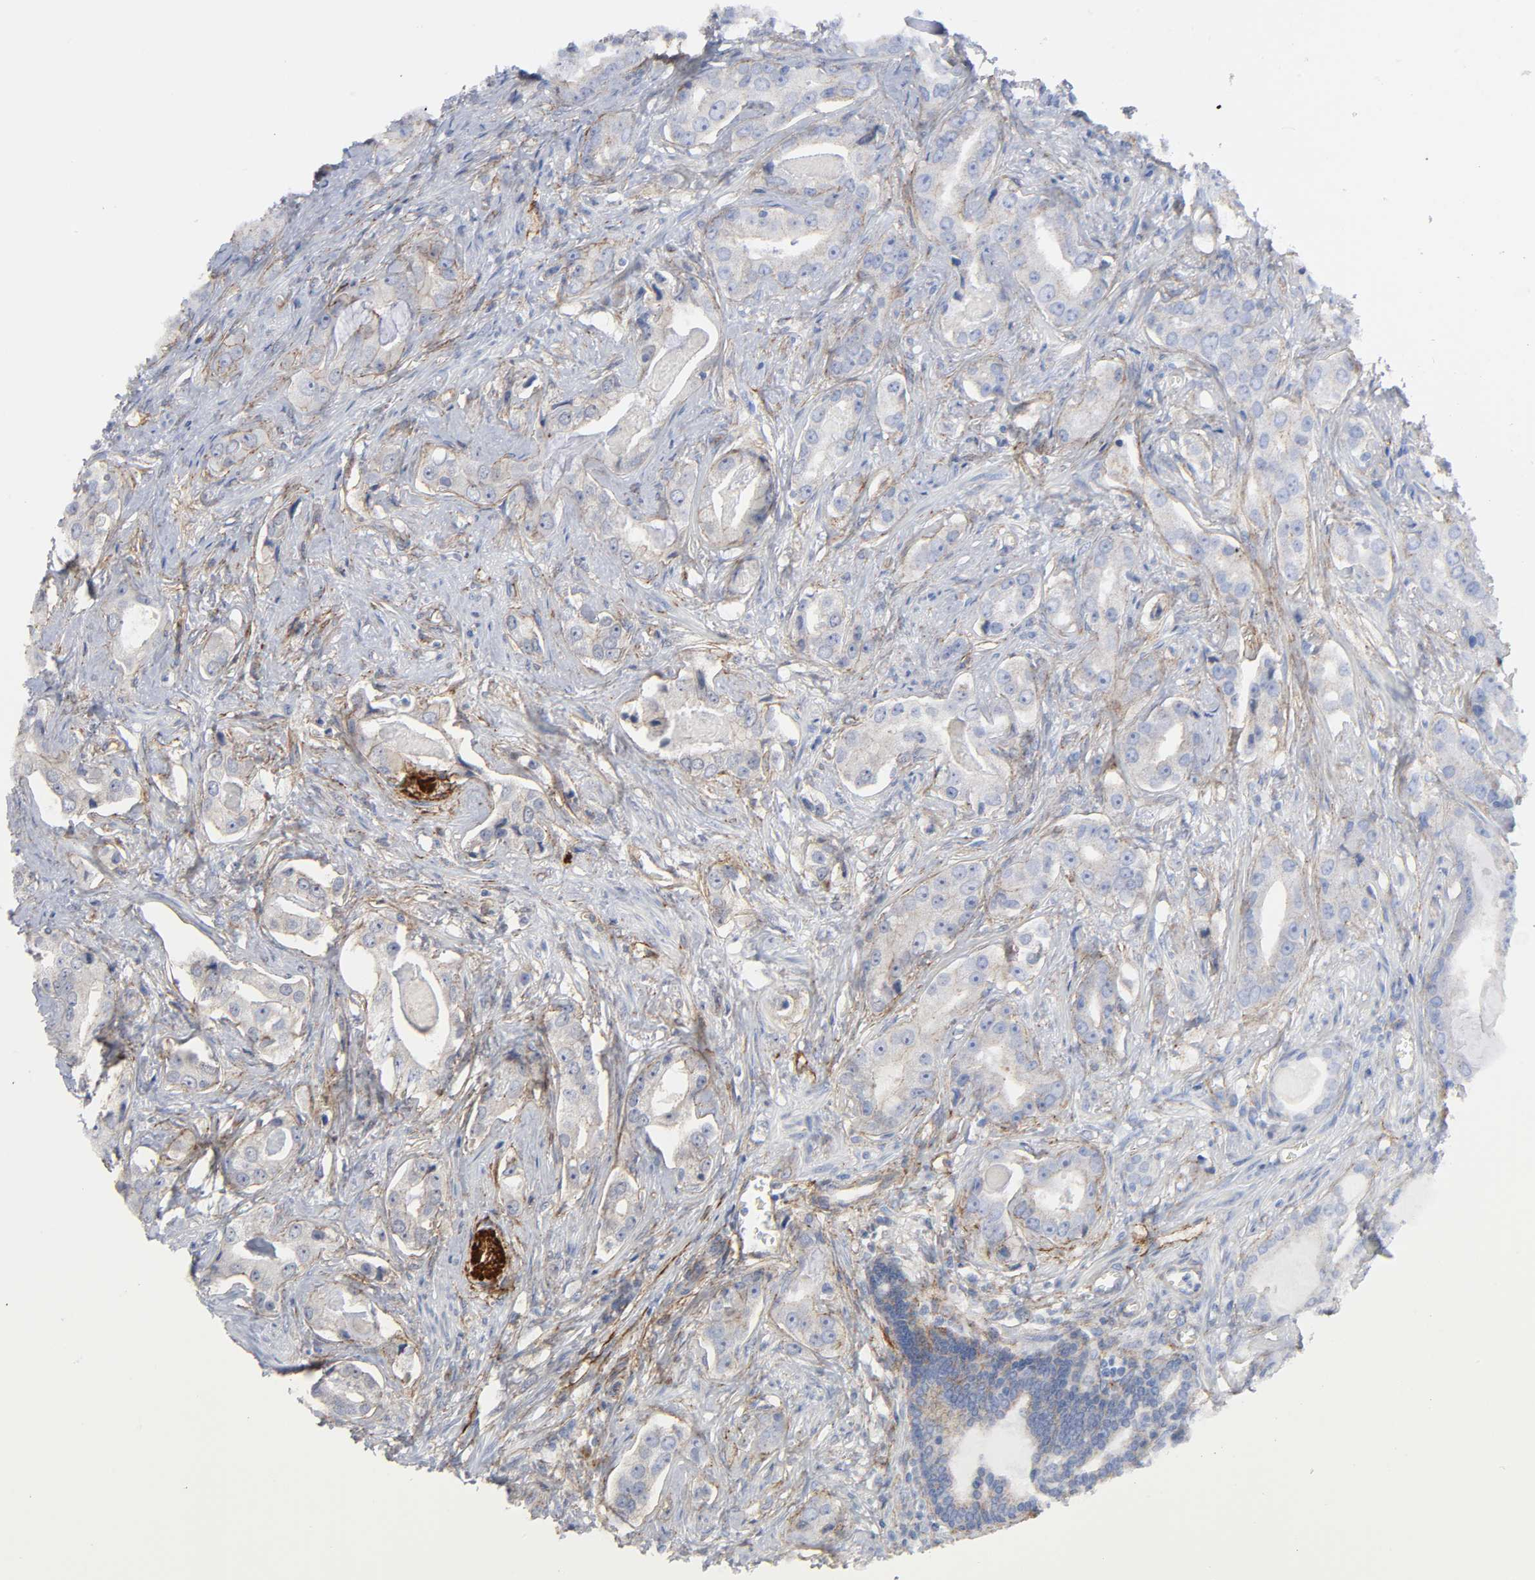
{"staining": {"intensity": "moderate", "quantity": "<25%", "location": "cytoplasmic/membranous"}, "tissue": "prostate cancer", "cell_type": "Tumor cells", "image_type": "cancer", "snomed": [{"axis": "morphology", "description": "Adenocarcinoma, Low grade"}, {"axis": "topography", "description": "Prostate"}], "caption": "Prostate cancer stained with a protein marker reveals moderate staining in tumor cells.", "gene": "SPTAN1", "patient": {"sex": "male", "age": 59}}